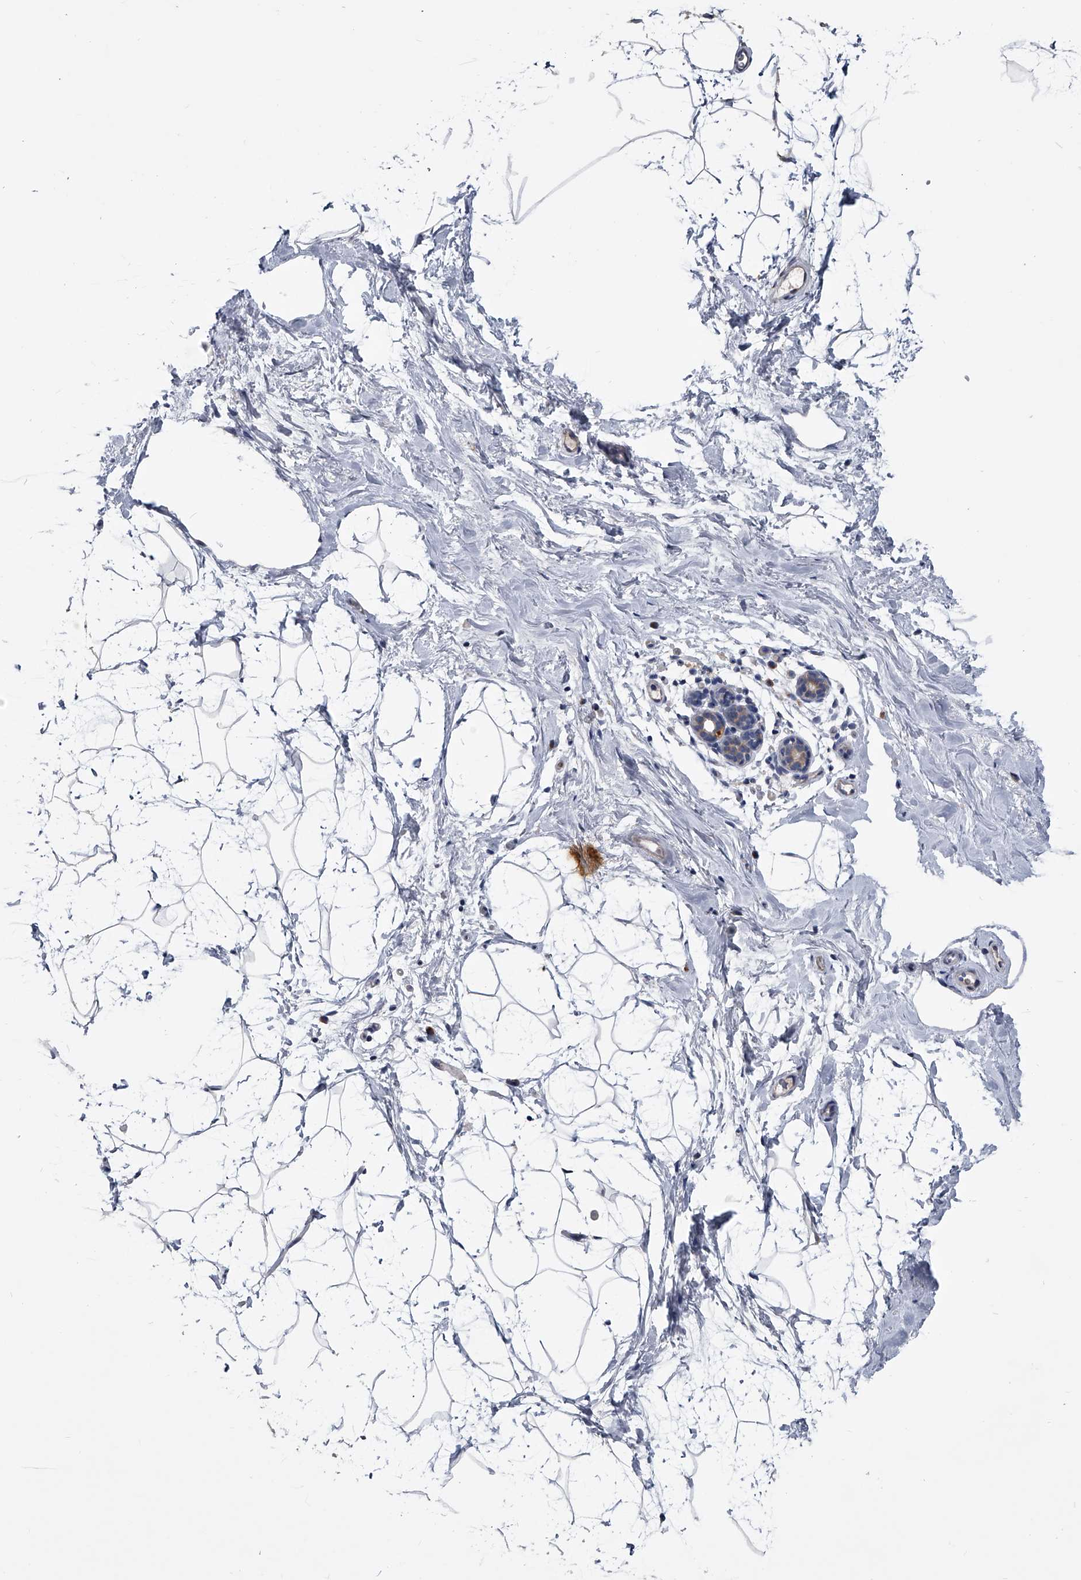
{"staining": {"intensity": "negative", "quantity": "none", "location": "none"}, "tissue": "breast", "cell_type": "Adipocytes", "image_type": "normal", "snomed": [{"axis": "morphology", "description": "Normal tissue, NOS"}, {"axis": "morphology", "description": "Lobular carcinoma"}, {"axis": "topography", "description": "Breast"}], "caption": "This is an immunohistochemistry histopathology image of benign human breast. There is no staining in adipocytes.", "gene": "SPP1", "patient": {"sex": "female", "age": 62}}